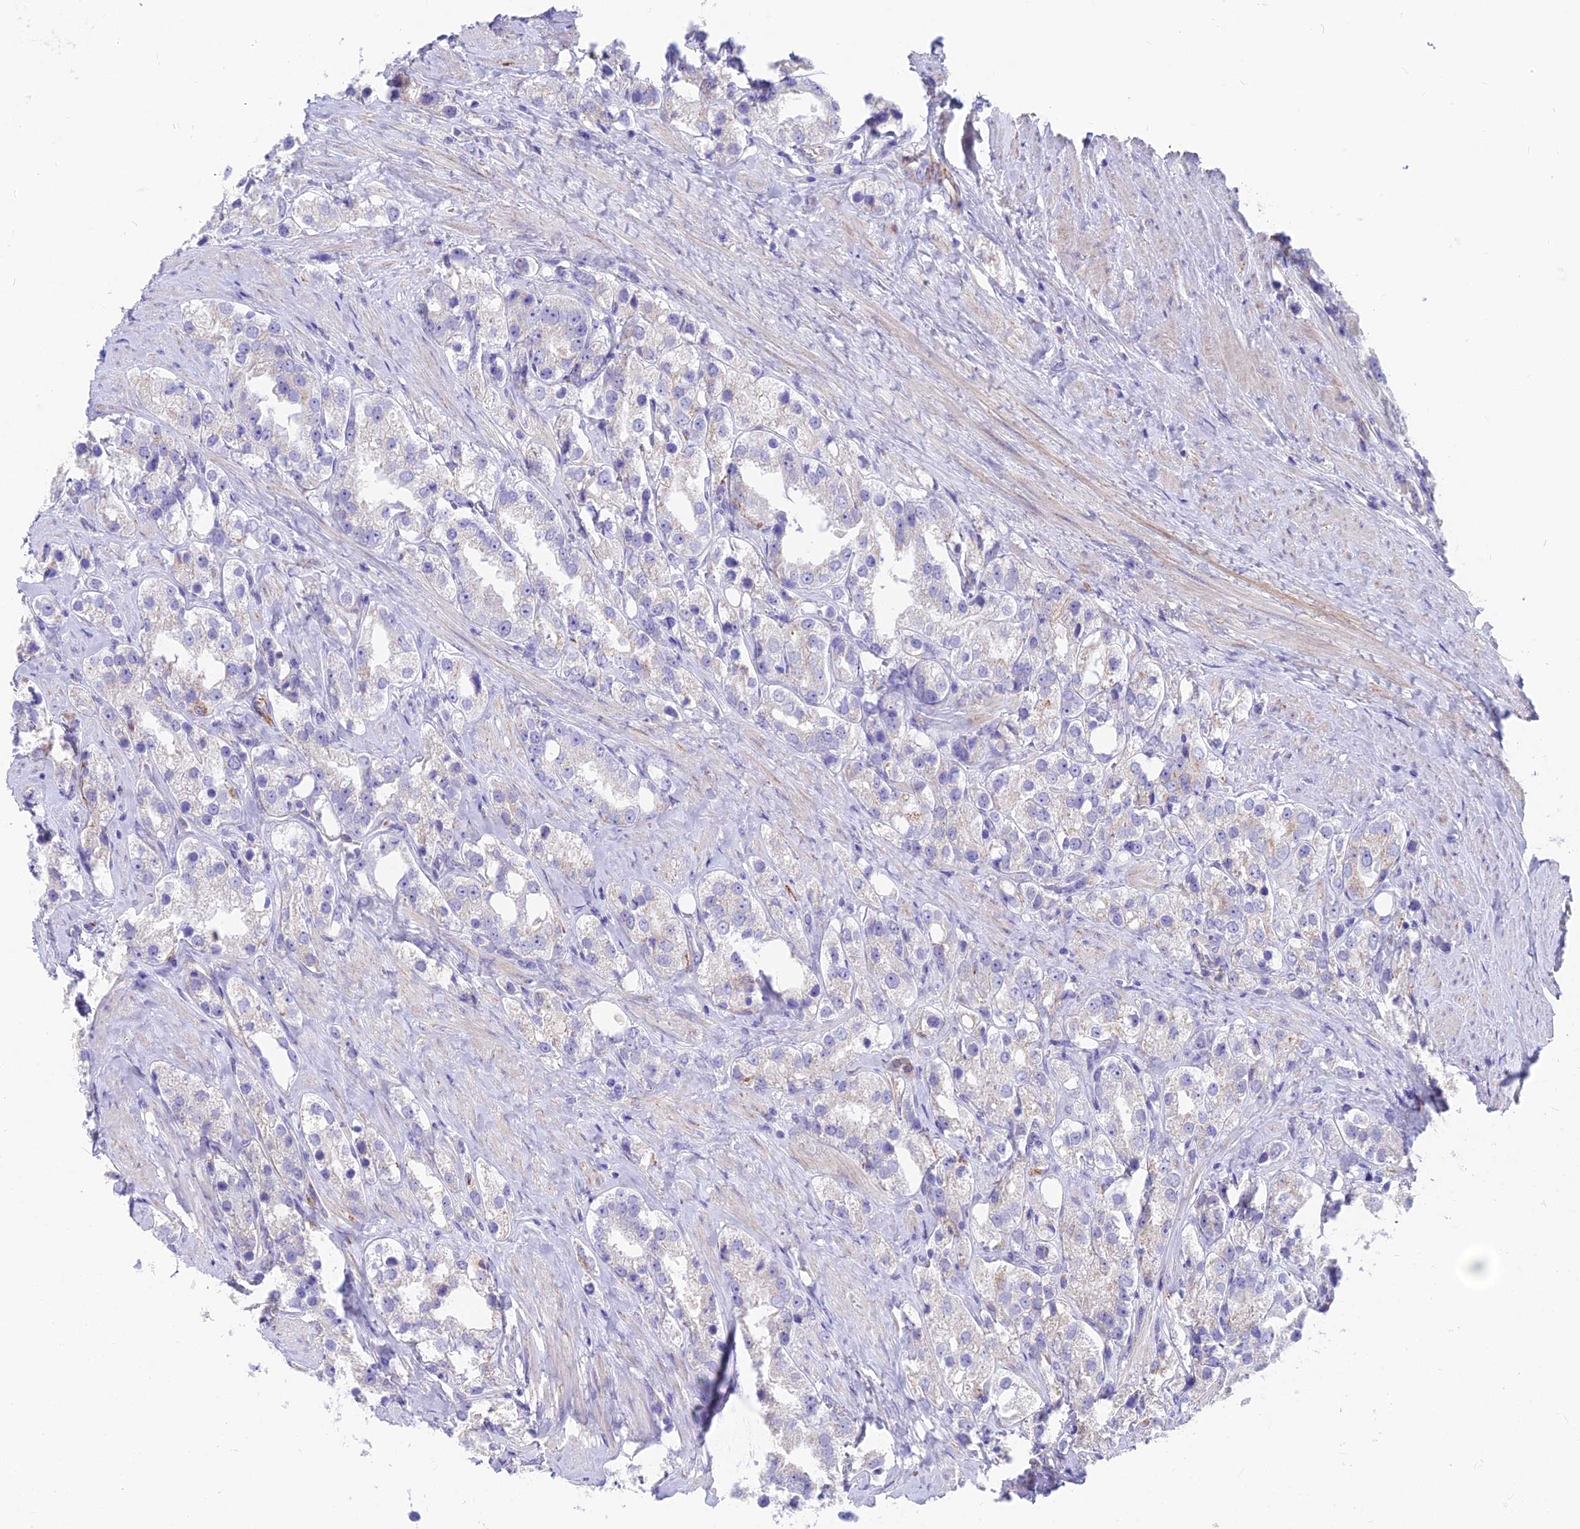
{"staining": {"intensity": "negative", "quantity": "none", "location": "none"}, "tissue": "prostate cancer", "cell_type": "Tumor cells", "image_type": "cancer", "snomed": [{"axis": "morphology", "description": "Adenocarcinoma, NOS"}, {"axis": "topography", "description": "Prostate"}], "caption": "A photomicrograph of human prostate adenocarcinoma is negative for staining in tumor cells. (Immunohistochemistry (ihc), brightfield microscopy, high magnification).", "gene": "TIGD6", "patient": {"sex": "male", "age": 79}}